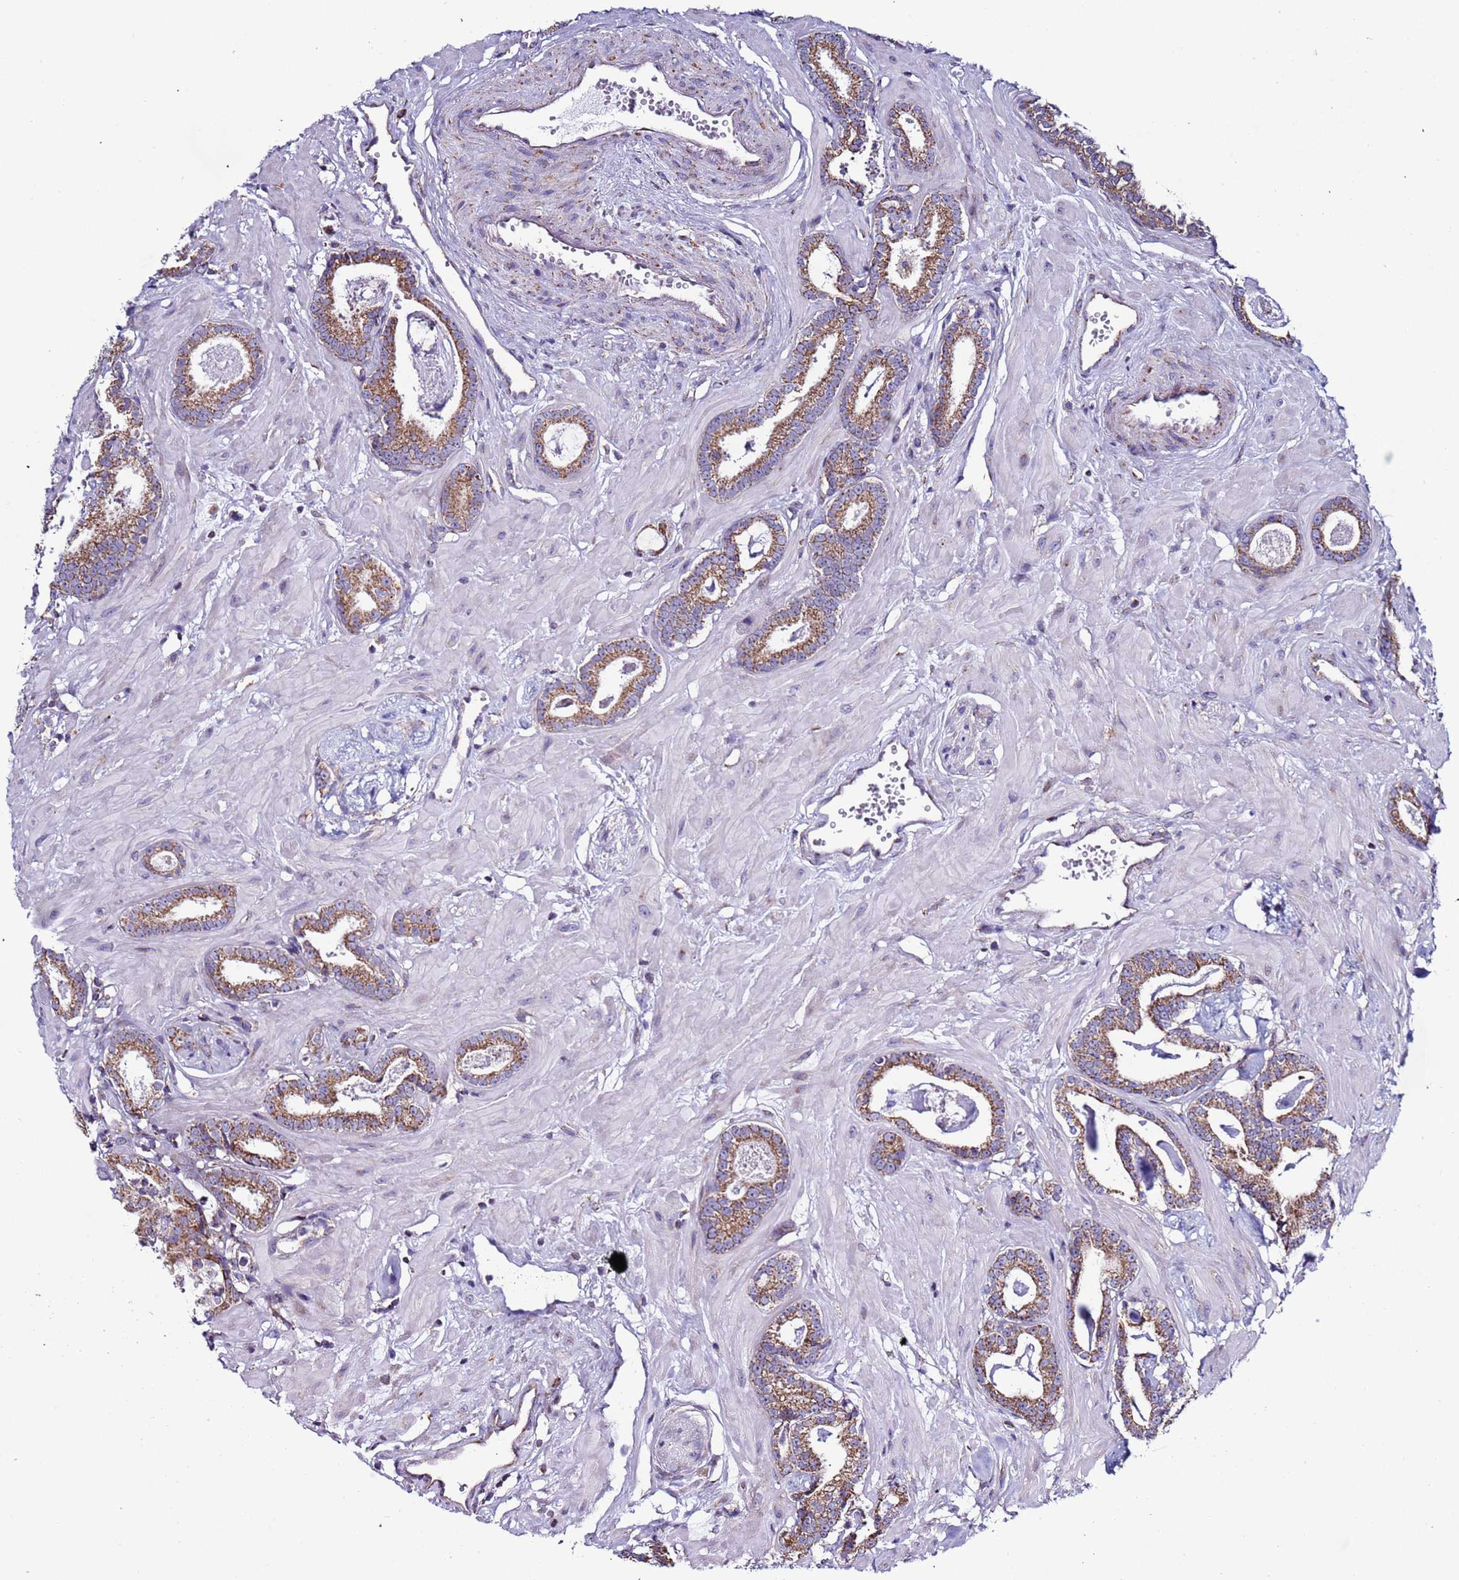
{"staining": {"intensity": "moderate", "quantity": ">75%", "location": "cytoplasmic/membranous"}, "tissue": "prostate cancer", "cell_type": "Tumor cells", "image_type": "cancer", "snomed": [{"axis": "morphology", "description": "Adenocarcinoma, Low grade"}, {"axis": "topography", "description": "Prostate"}], "caption": "There is medium levels of moderate cytoplasmic/membranous expression in tumor cells of prostate low-grade adenocarcinoma, as demonstrated by immunohistochemical staining (brown color).", "gene": "AHI1", "patient": {"sex": "male", "age": 60}}